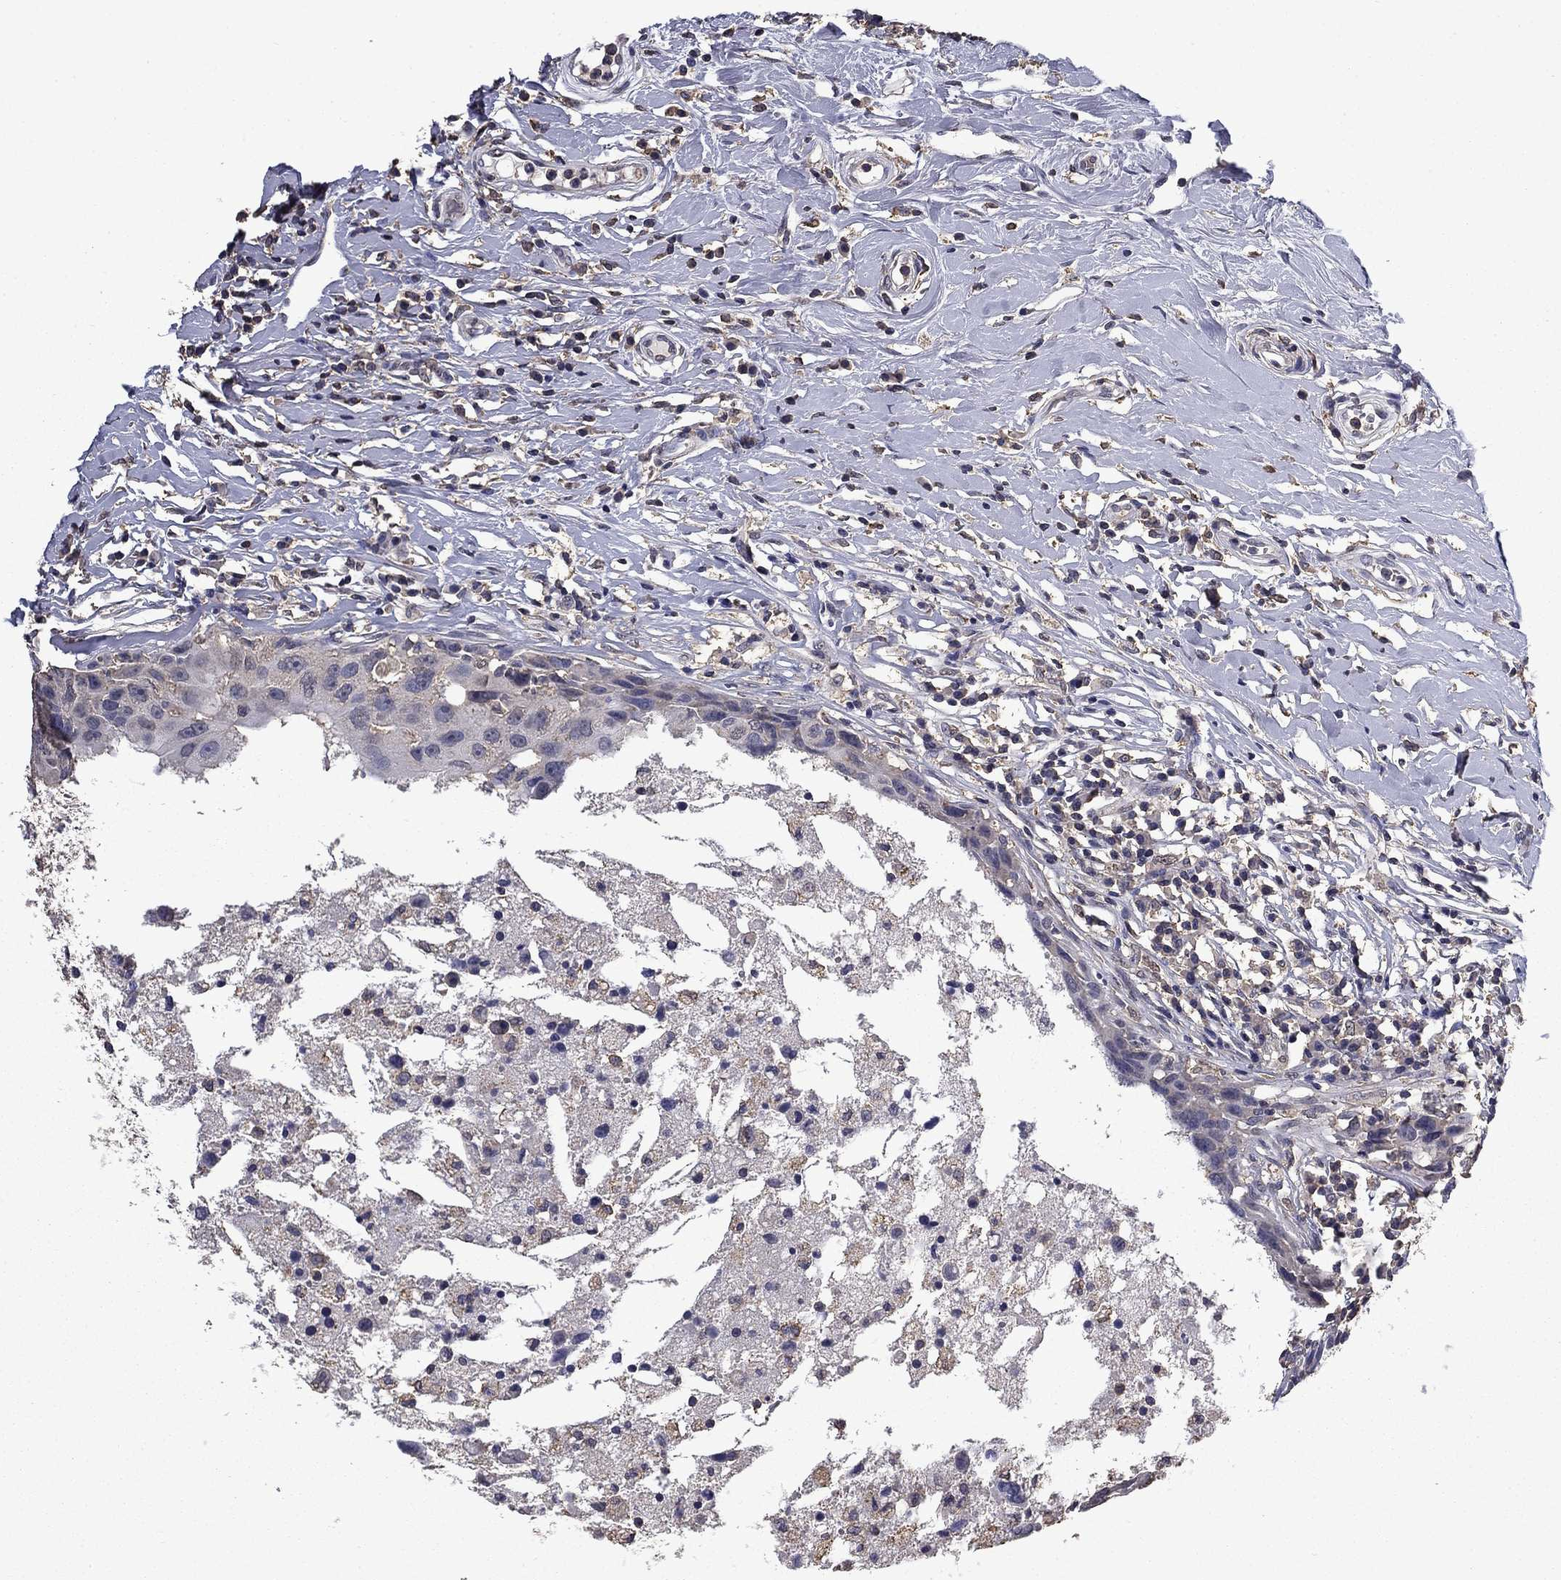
{"staining": {"intensity": "negative", "quantity": "none", "location": "none"}, "tissue": "breast cancer", "cell_type": "Tumor cells", "image_type": "cancer", "snomed": [{"axis": "morphology", "description": "Duct carcinoma"}, {"axis": "topography", "description": "Breast"}], "caption": "There is no significant expression in tumor cells of breast cancer (invasive ductal carcinoma).", "gene": "MFAP3L", "patient": {"sex": "female", "age": 27}}